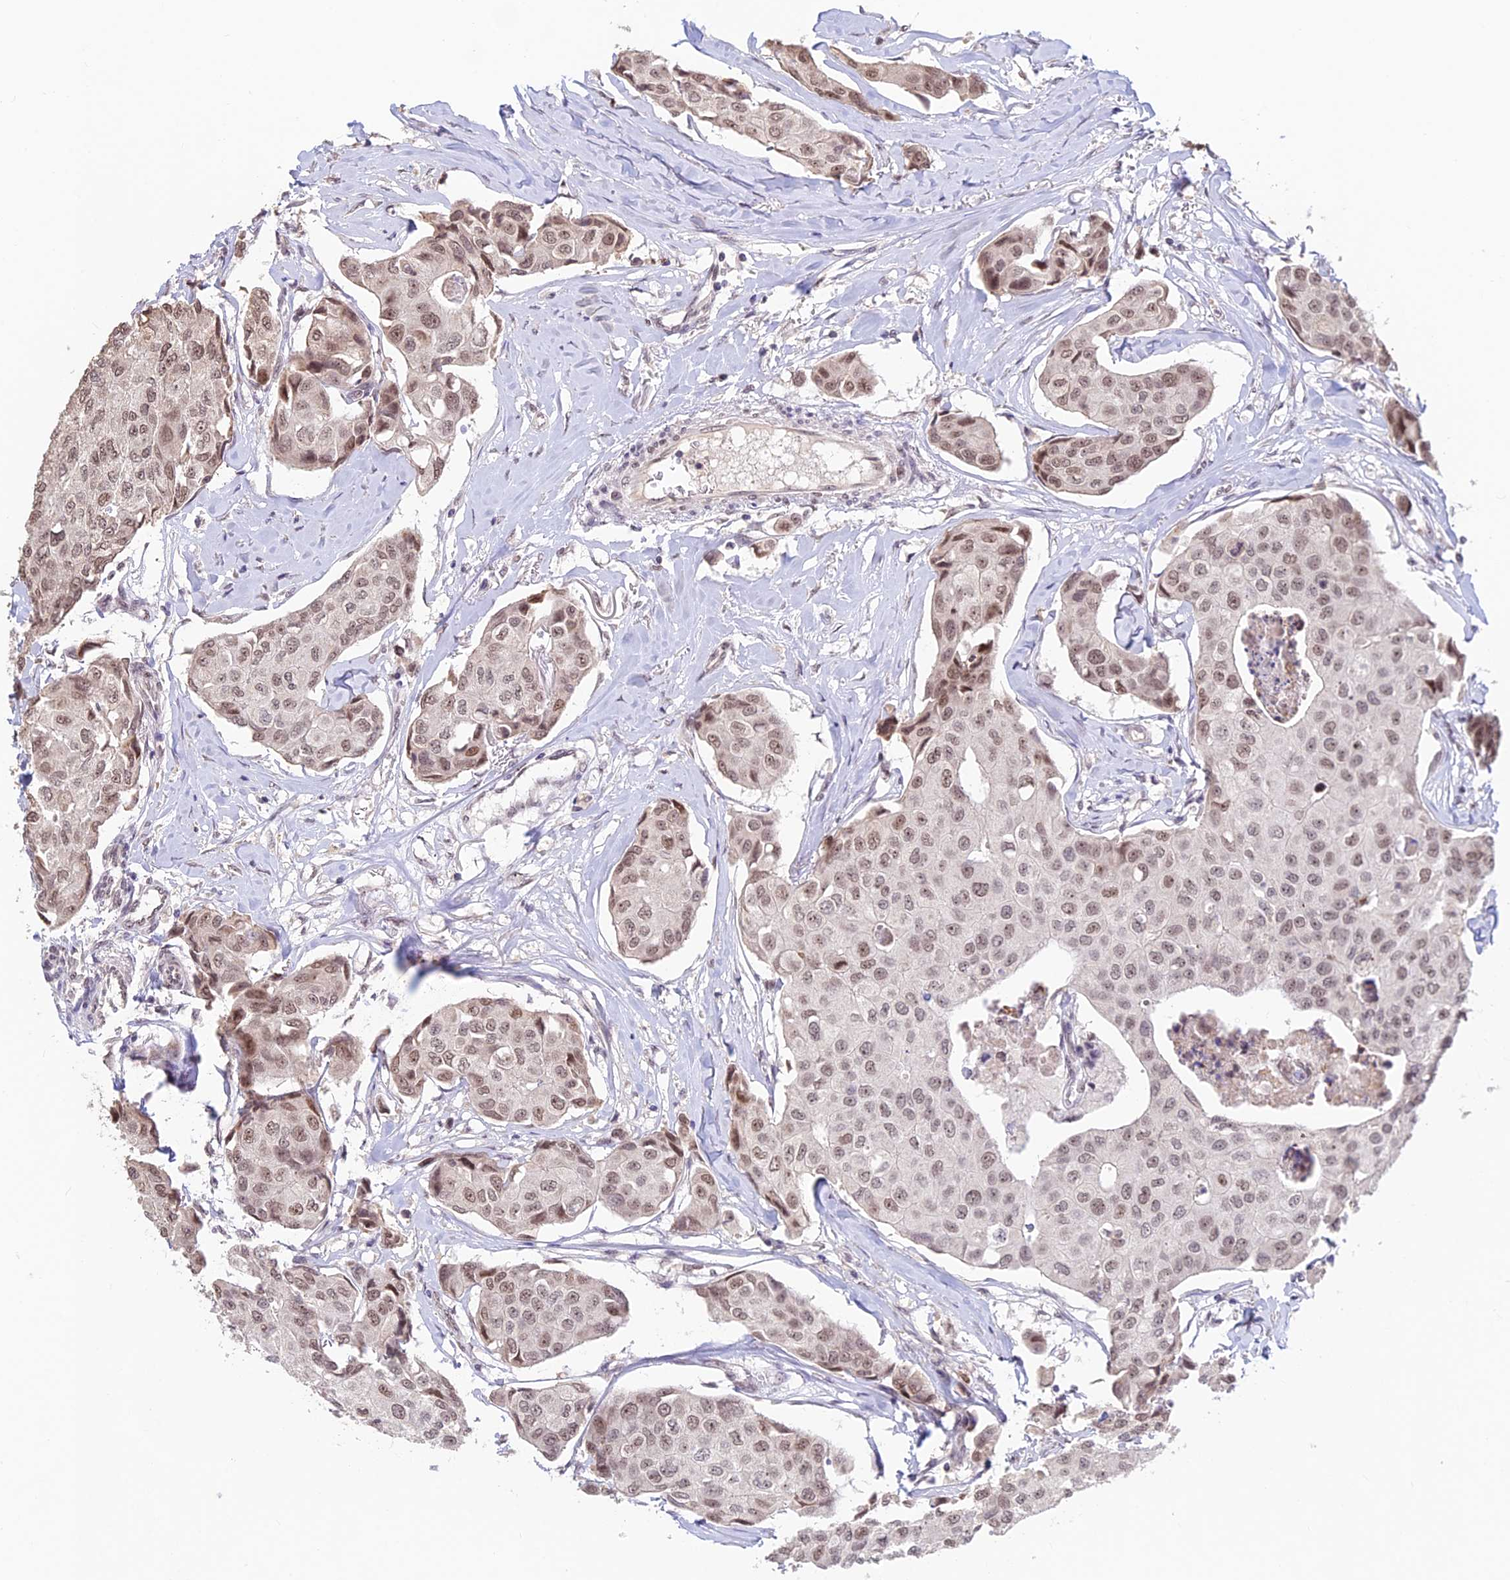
{"staining": {"intensity": "weak", "quantity": ">75%", "location": "nuclear"}, "tissue": "breast cancer", "cell_type": "Tumor cells", "image_type": "cancer", "snomed": [{"axis": "morphology", "description": "Duct carcinoma"}, {"axis": "topography", "description": "Breast"}], "caption": "Breast cancer (infiltrating ductal carcinoma) tissue reveals weak nuclear staining in about >75% of tumor cells, visualized by immunohistochemistry.", "gene": "POLR1G", "patient": {"sex": "female", "age": 80}}